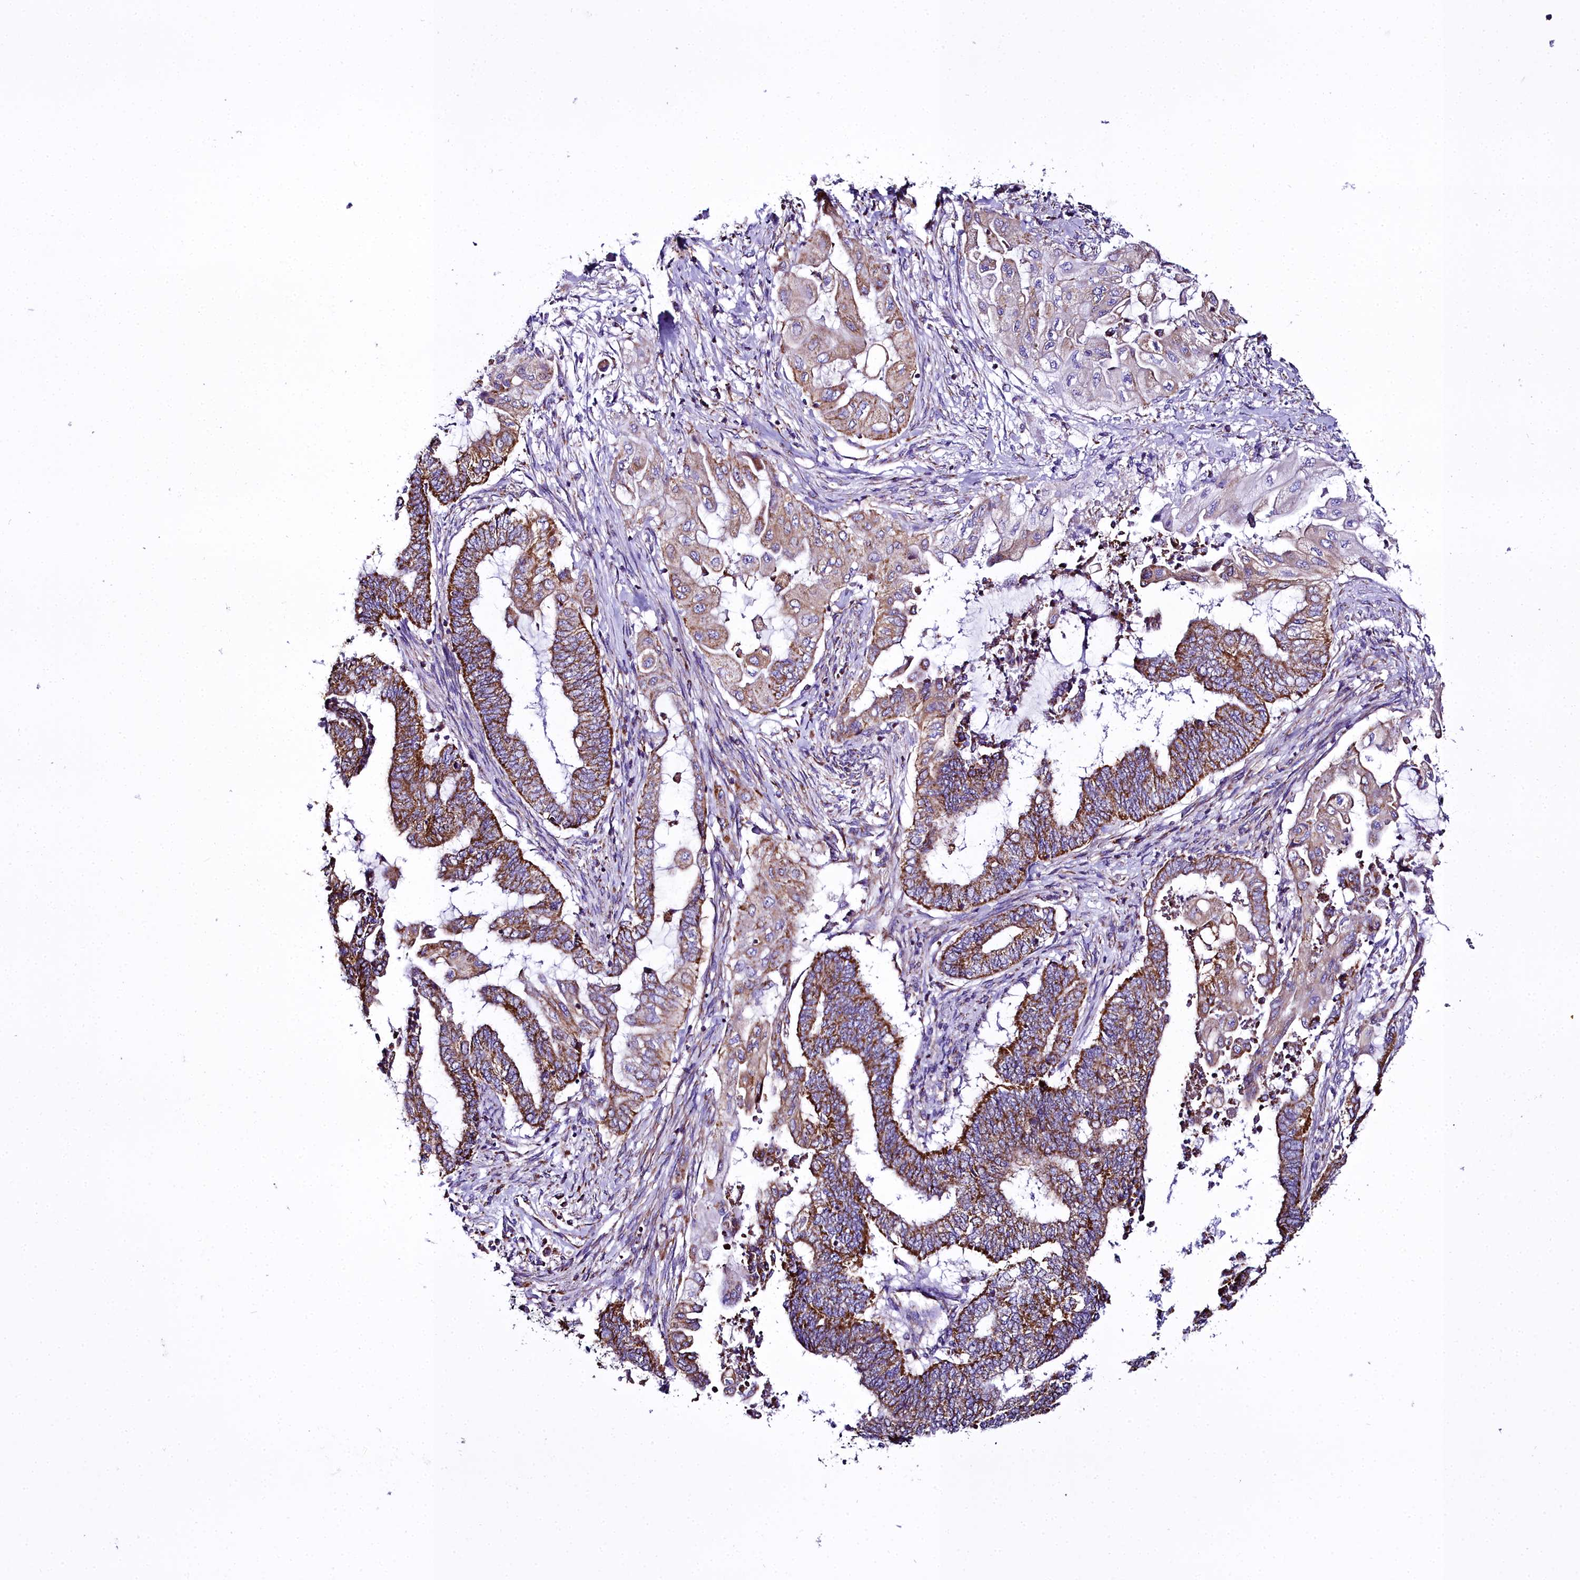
{"staining": {"intensity": "strong", "quantity": ">75%", "location": "cytoplasmic/membranous"}, "tissue": "endometrial cancer", "cell_type": "Tumor cells", "image_type": "cancer", "snomed": [{"axis": "morphology", "description": "Adenocarcinoma, NOS"}, {"axis": "topography", "description": "Uterus"}, {"axis": "topography", "description": "Endometrium"}], "caption": "The micrograph demonstrates staining of adenocarcinoma (endometrial), revealing strong cytoplasmic/membranous protein positivity (brown color) within tumor cells. (DAB IHC, brown staining for protein, blue staining for nuclei).", "gene": "WDFY3", "patient": {"sex": "female", "age": 70}}